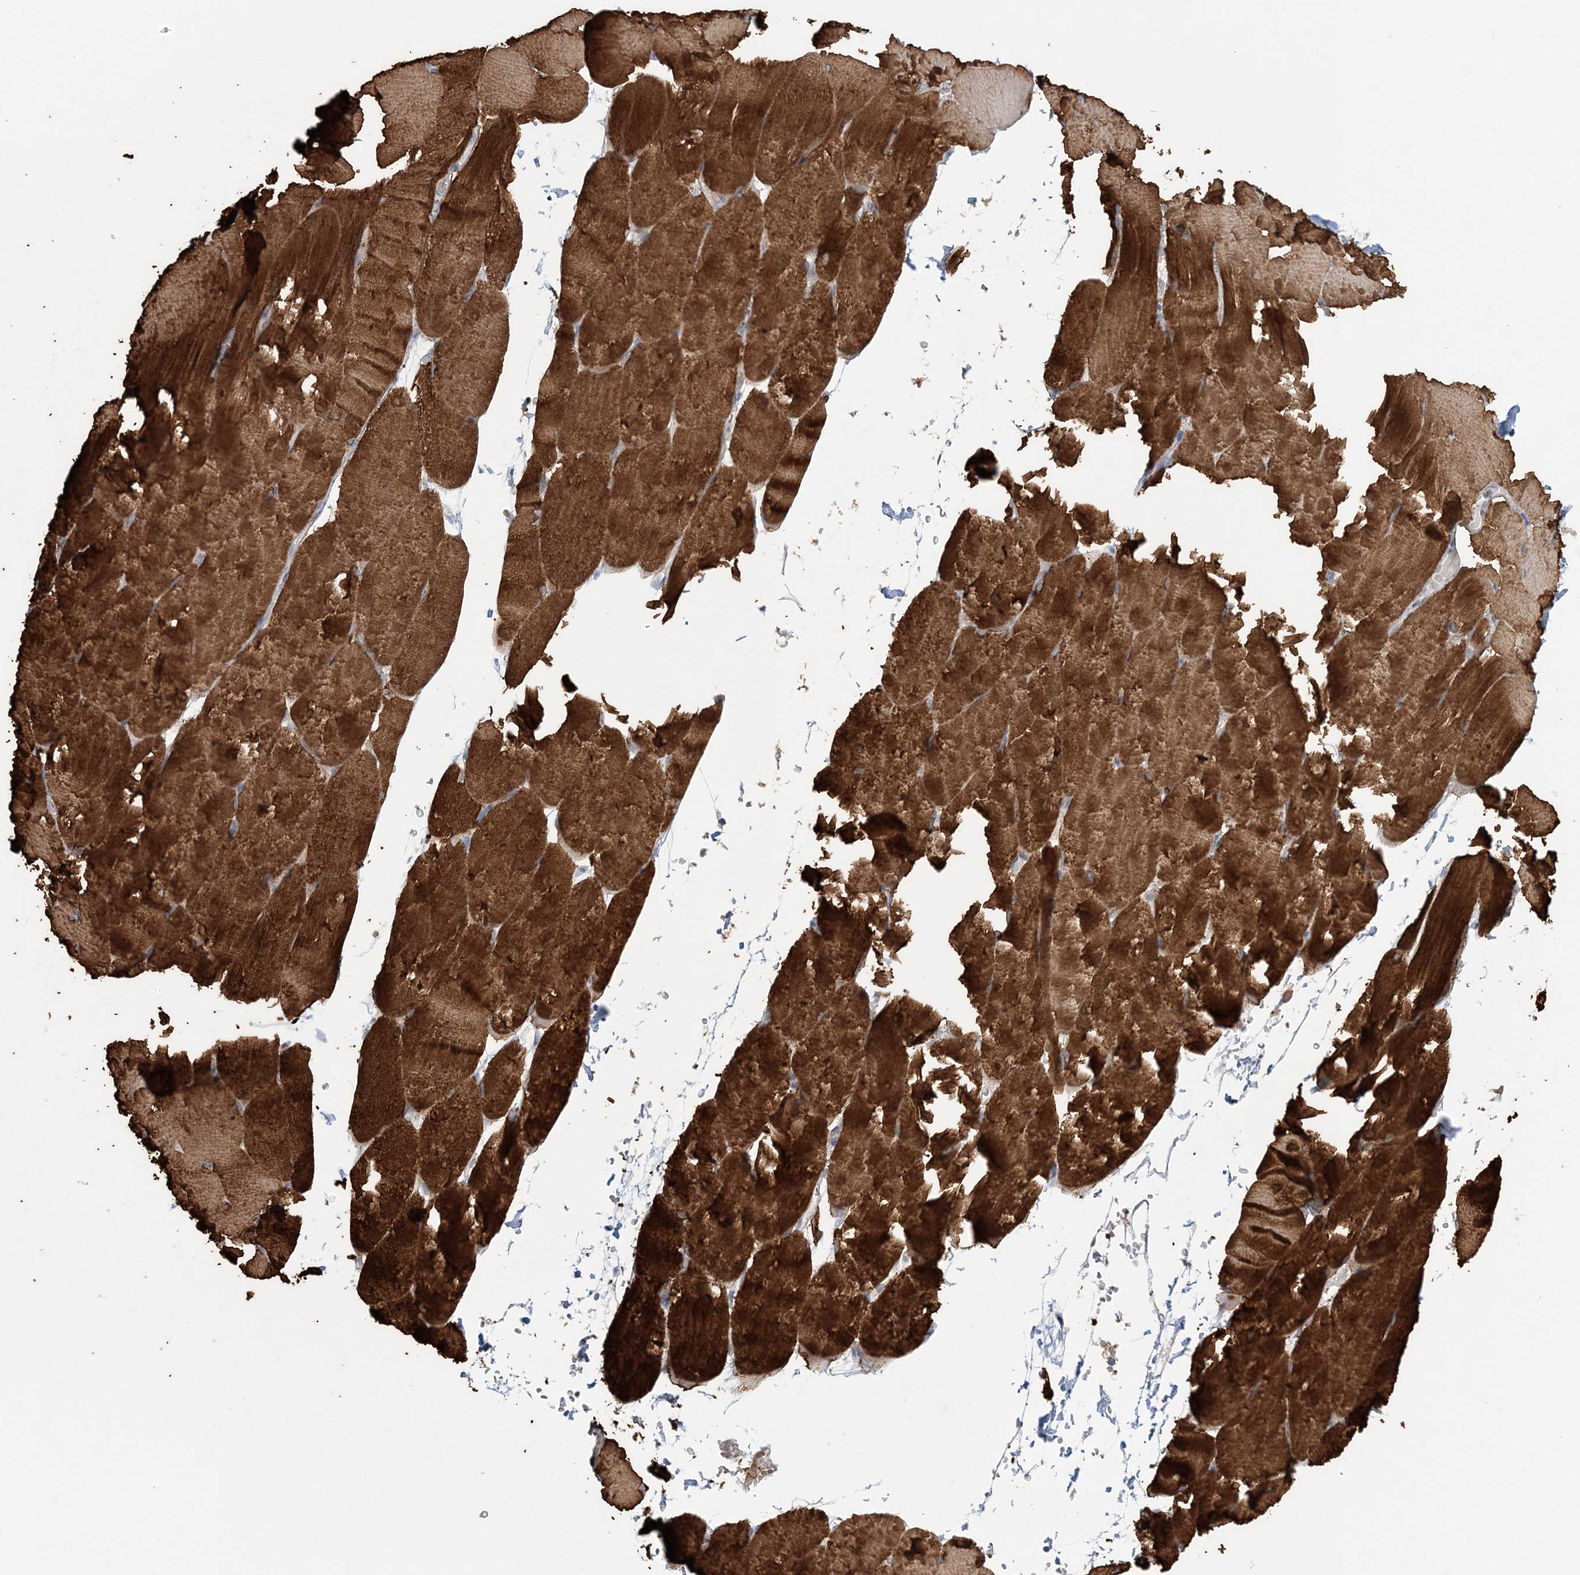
{"staining": {"intensity": "strong", "quantity": ">75%", "location": "cytoplasmic/membranous"}, "tissue": "skeletal muscle", "cell_type": "Myocytes", "image_type": "normal", "snomed": [{"axis": "morphology", "description": "Normal tissue, NOS"}, {"axis": "topography", "description": "Skeletal muscle"}, {"axis": "topography", "description": "Parathyroid gland"}], "caption": "This histopathology image reveals immunohistochemistry (IHC) staining of benign skeletal muscle, with high strong cytoplasmic/membranous expression in about >75% of myocytes.", "gene": "TTI1", "patient": {"sex": "female", "age": 37}}